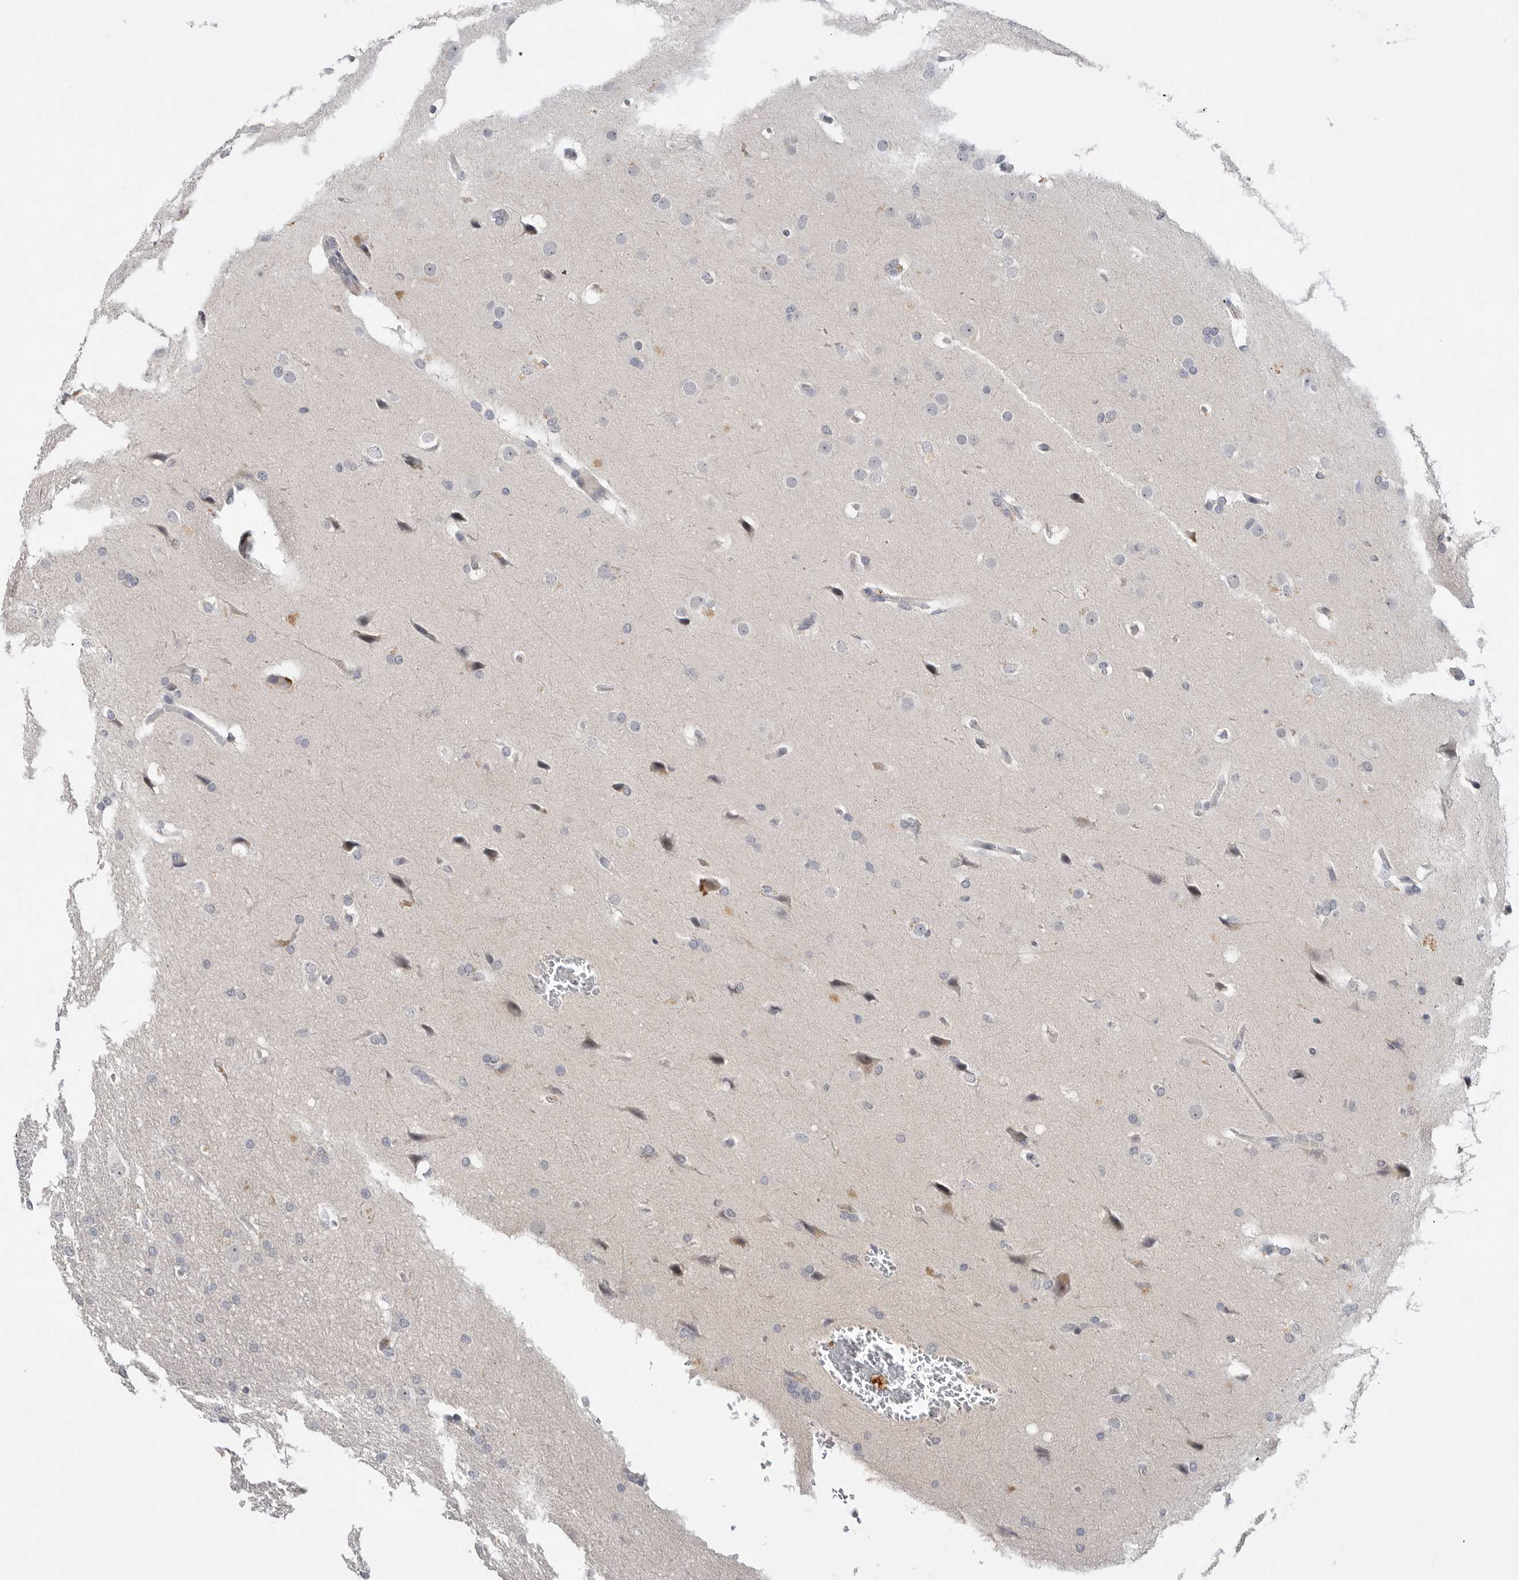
{"staining": {"intensity": "negative", "quantity": "none", "location": "none"}, "tissue": "glioma", "cell_type": "Tumor cells", "image_type": "cancer", "snomed": [{"axis": "morphology", "description": "Glioma, malignant, Low grade"}, {"axis": "topography", "description": "Brain"}], "caption": "There is no significant staining in tumor cells of glioma. Nuclei are stained in blue.", "gene": "ITGAD", "patient": {"sex": "female", "age": 37}}